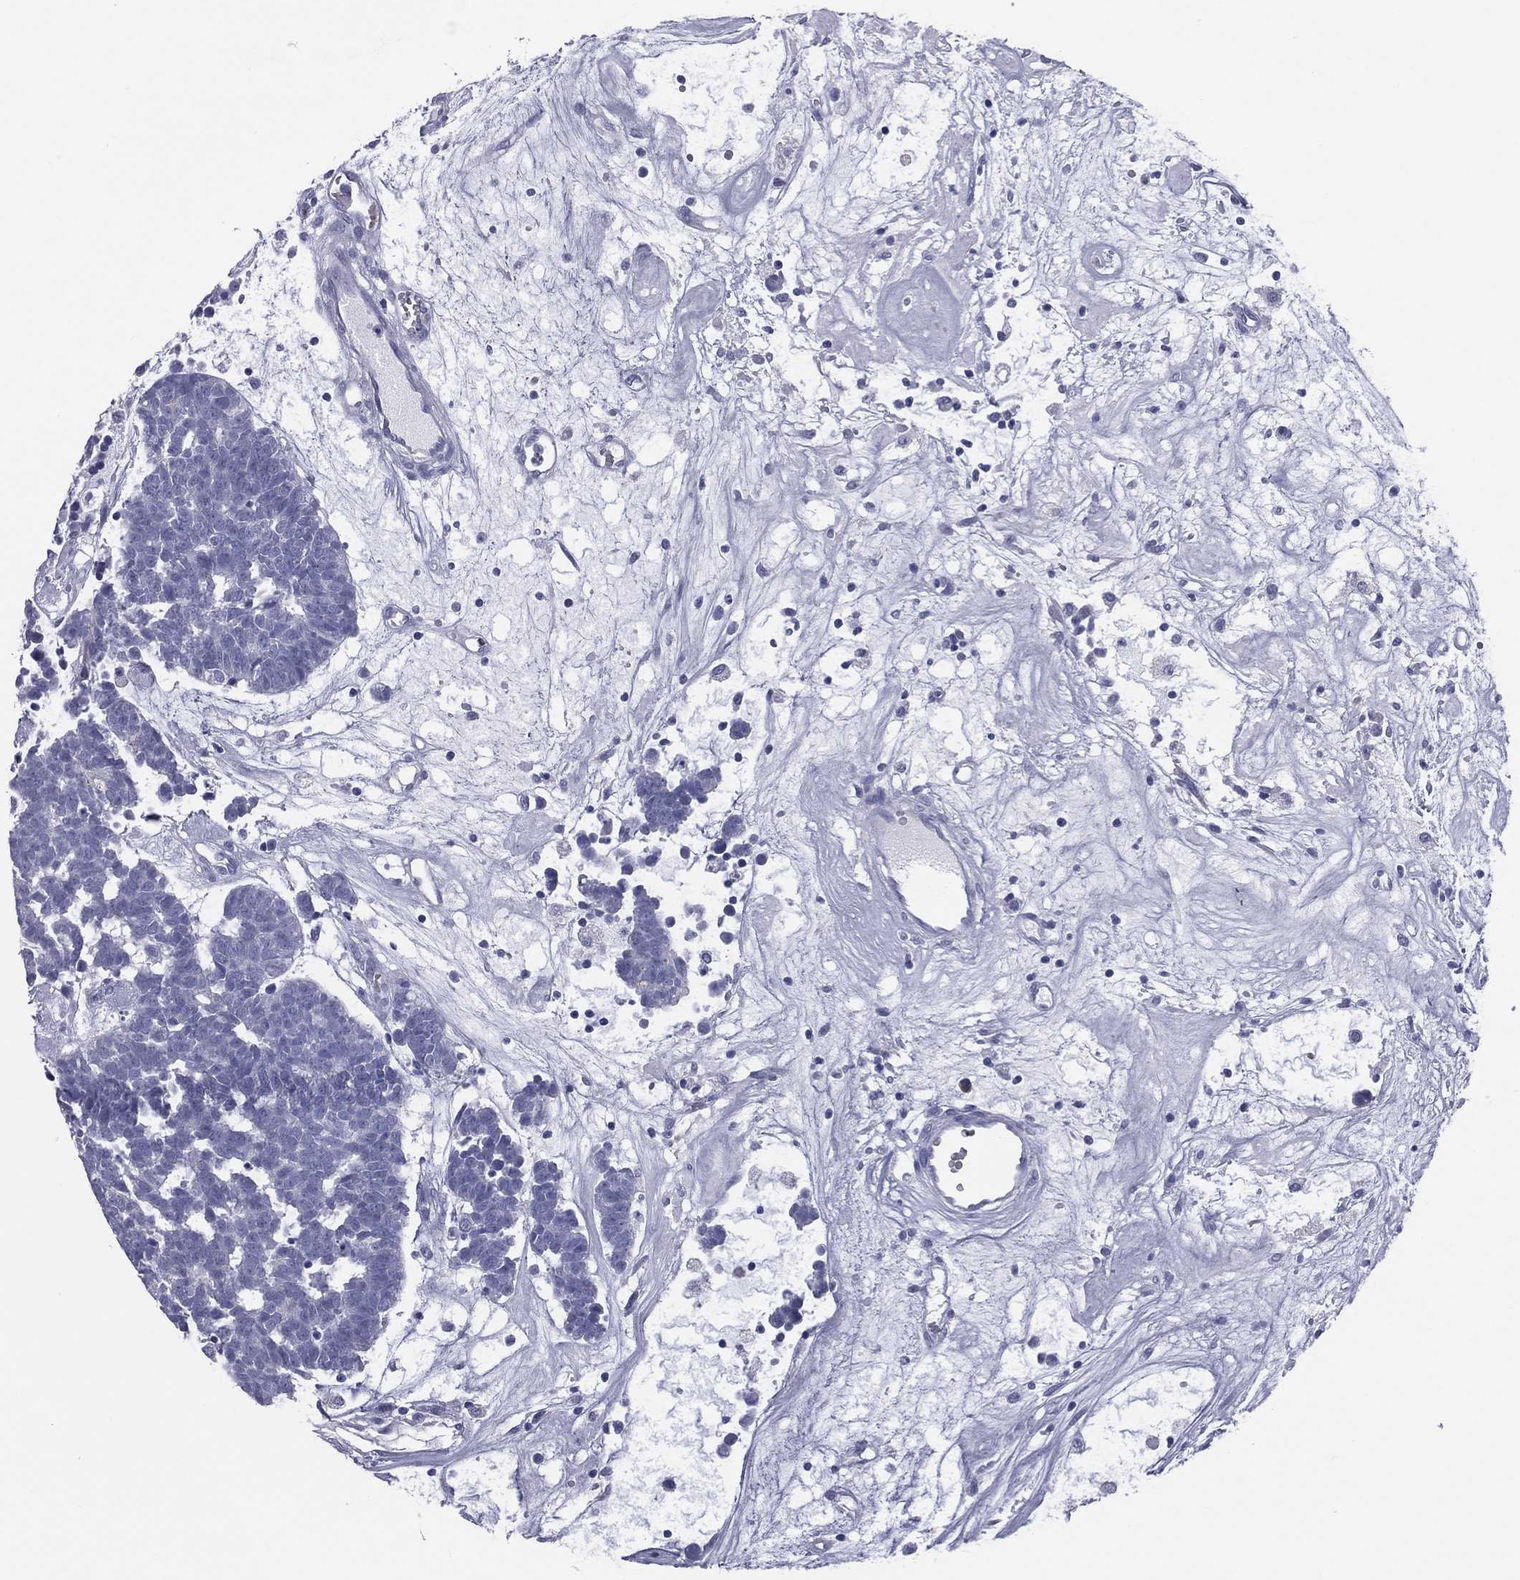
{"staining": {"intensity": "negative", "quantity": "none", "location": "none"}, "tissue": "head and neck cancer", "cell_type": "Tumor cells", "image_type": "cancer", "snomed": [{"axis": "morphology", "description": "Adenocarcinoma, NOS"}, {"axis": "topography", "description": "Head-Neck"}], "caption": "Head and neck cancer (adenocarcinoma) stained for a protein using IHC displays no expression tumor cells.", "gene": "MLN", "patient": {"sex": "female", "age": 81}}